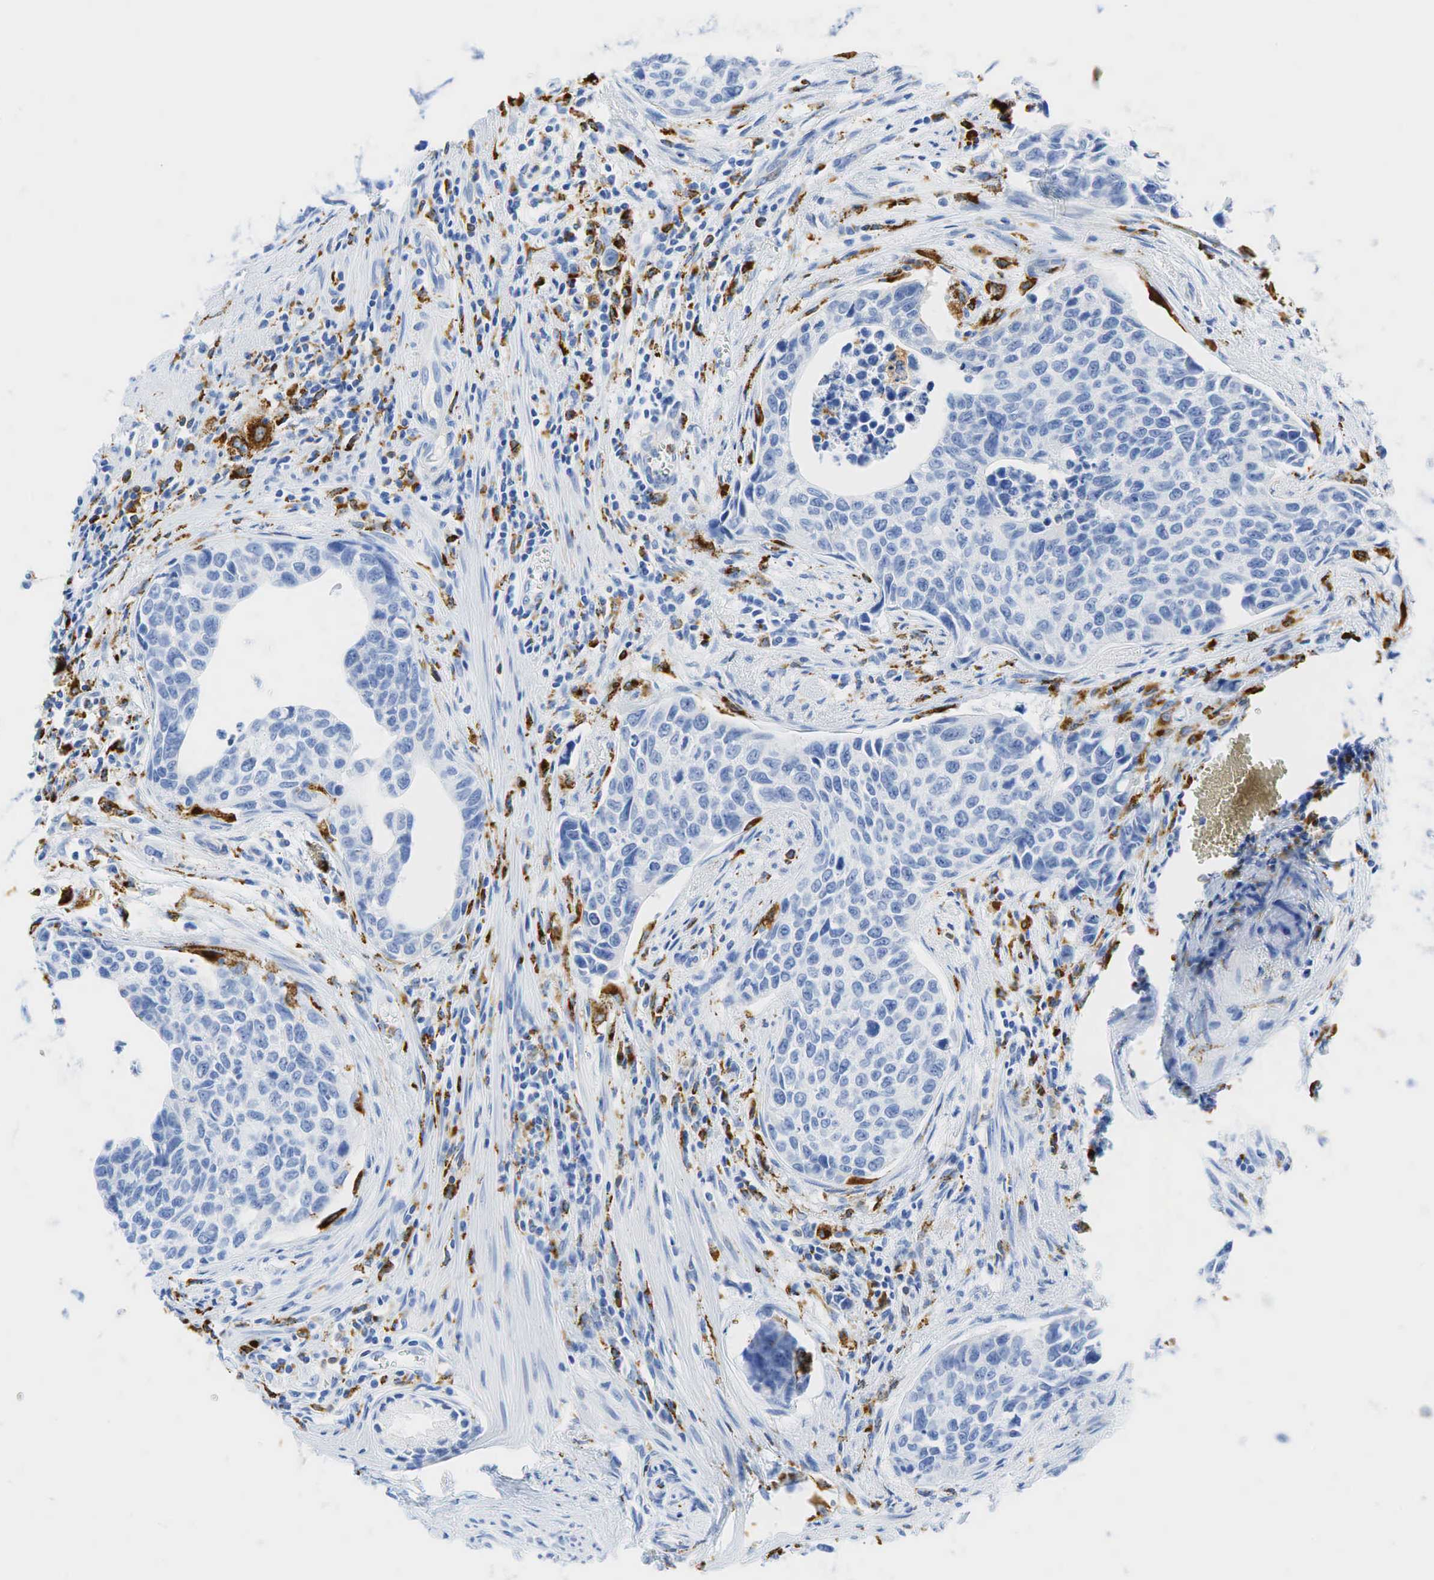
{"staining": {"intensity": "negative", "quantity": "none", "location": "none"}, "tissue": "urothelial cancer", "cell_type": "Tumor cells", "image_type": "cancer", "snomed": [{"axis": "morphology", "description": "Urothelial carcinoma, High grade"}, {"axis": "topography", "description": "Urinary bladder"}], "caption": "The immunohistochemistry (IHC) photomicrograph has no significant staining in tumor cells of urothelial cancer tissue.", "gene": "CD68", "patient": {"sex": "male", "age": 81}}